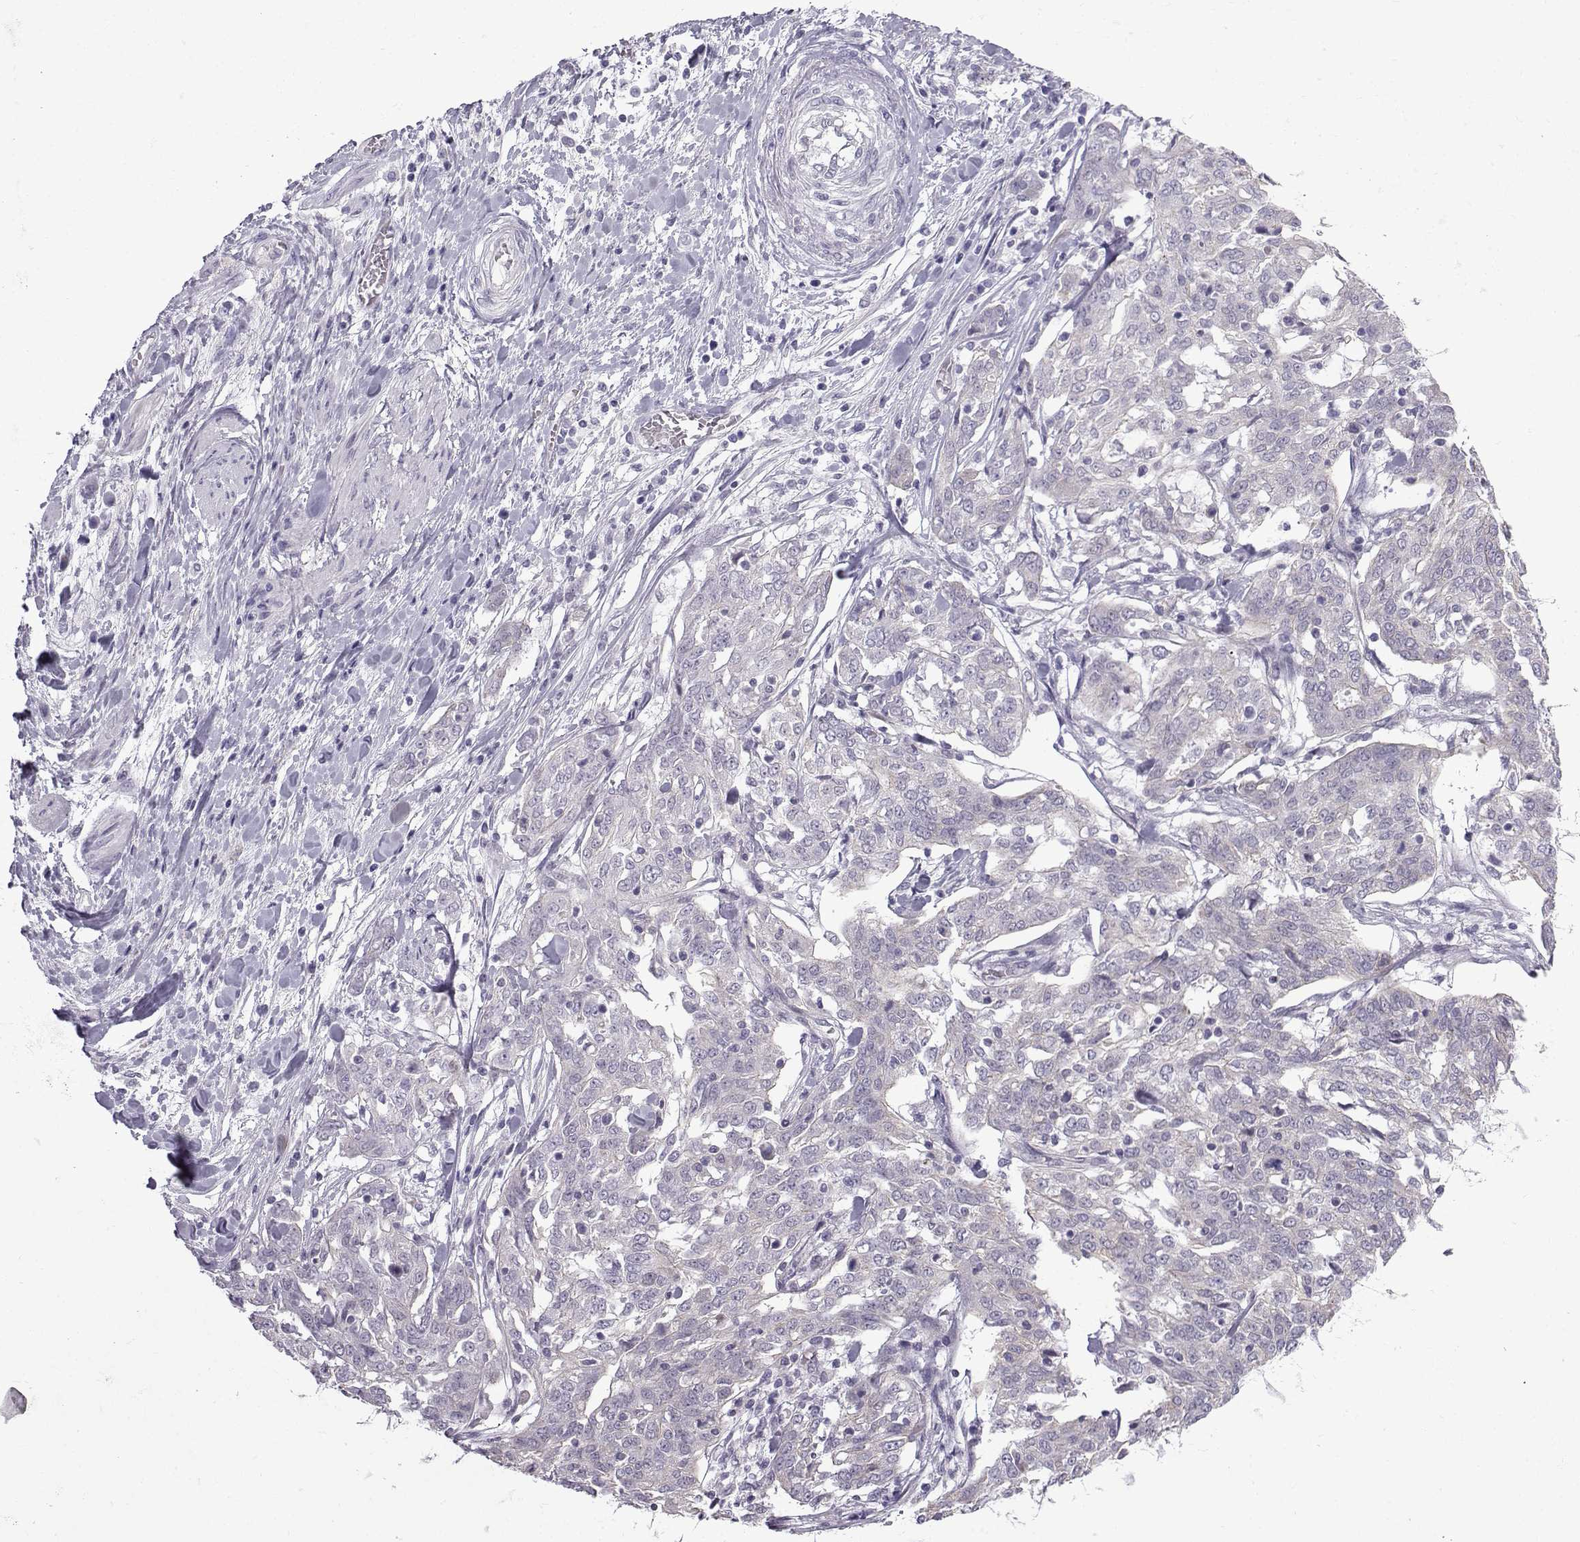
{"staining": {"intensity": "negative", "quantity": "none", "location": "none"}, "tissue": "ovarian cancer", "cell_type": "Tumor cells", "image_type": "cancer", "snomed": [{"axis": "morphology", "description": "Cystadenocarcinoma, serous, NOS"}, {"axis": "topography", "description": "Ovary"}], "caption": "IHC photomicrograph of neoplastic tissue: human ovarian serous cystadenocarcinoma stained with DAB displays no significant protein positivity in tumor cells. Nuclei are stained in blue.", "gene": "CFAP53", "patient": {"sex": "female", "age": 67}}